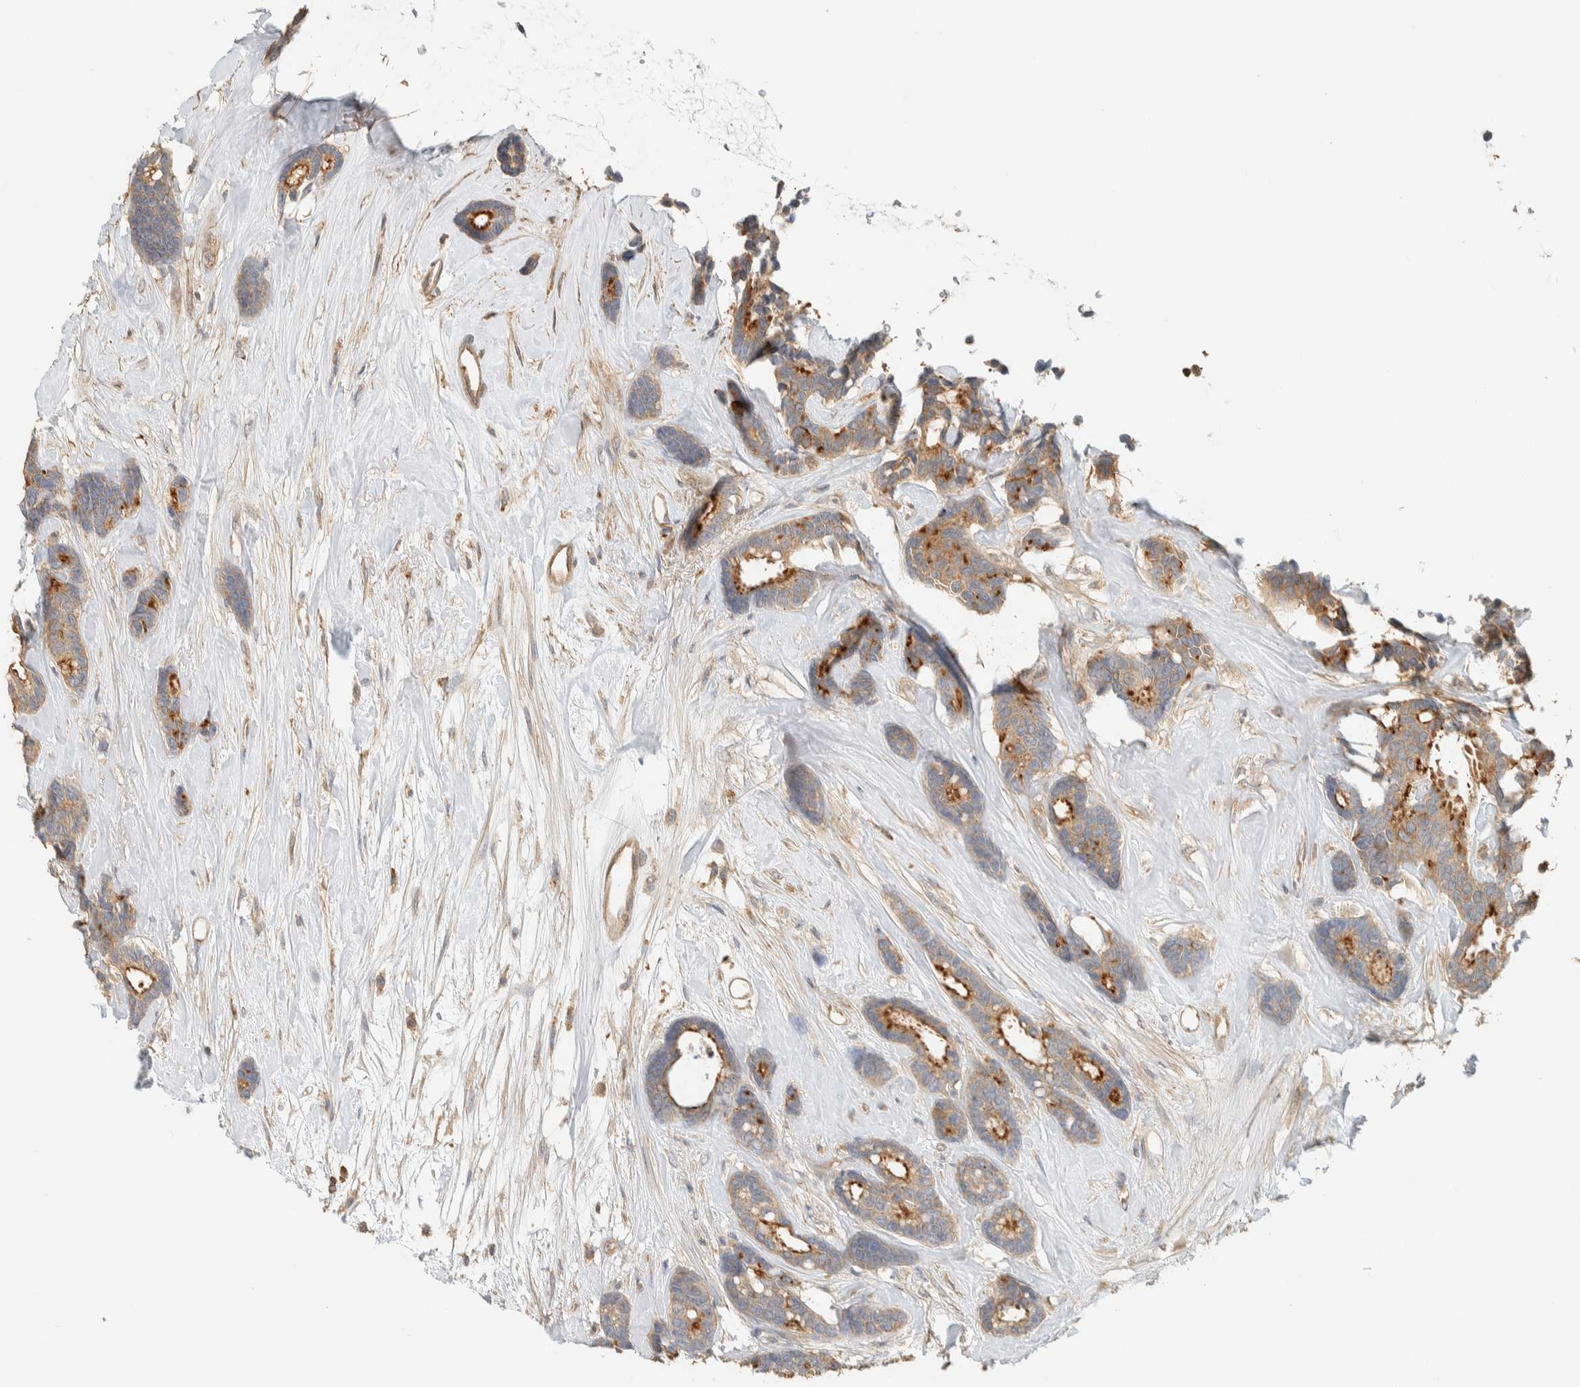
{"staining": {"intensity": "moderate", "quantity": "25%-75%", "location": "cytoplasmic/membranous"}, "tissue": "breast cancer", "cell_type": "Tumor cells", "image_type": "cancer", "snomed": [{"axis": "morphology", "description": "Duct carcinoma"}, {"axis": "topography", "description": "Breast"}], "caption": "This photomicrograph shows breast invasive ductal carcinoma stained with immunohistochemistry (IHC) to label a protein in brown. The cytoplasmic/membranous of tumor cells show moderate positivity for the protein. Nuclei are counter-stained blue.", "gene": "RAB11FIP1", "patient": {"sex": "female", "age": 87}}